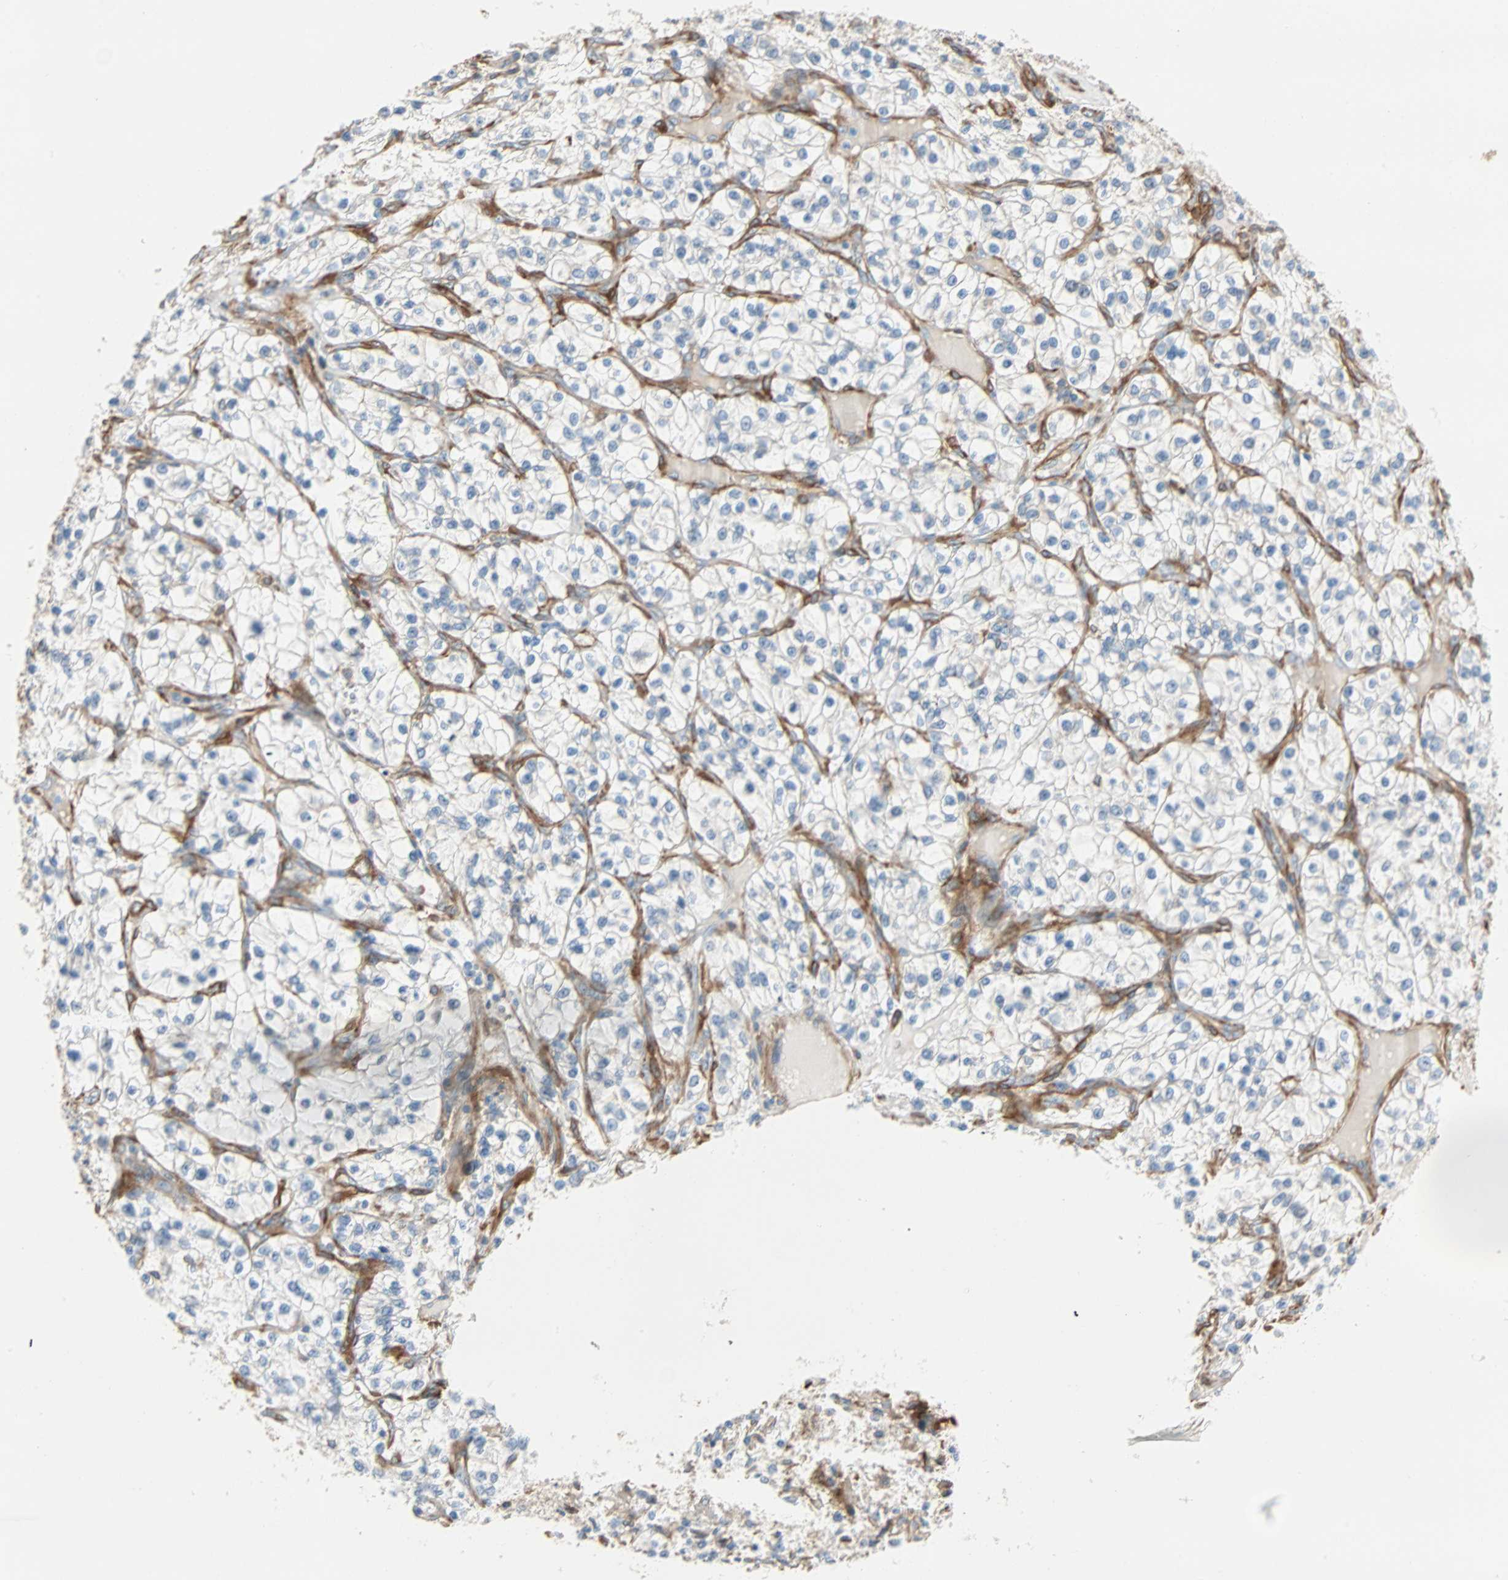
{"staining": {"intensity": "negative", "quantity": "none", "location": "none"}, "tissue": "renal cancer", "cell_type": "Tumor cells", "image_type": "cancer", "snomed": [{"axis": "morphology", "description": "Adenocarcinoma, NOS"}, {"axis": "topography", "description": "Kidney"}], "caption": "Image shows no protein positivity in tumor cells of renal adenocarcinoma tissue.", "gene": "EPB41L2", "patient": {"sex": "female", "age": 57}}